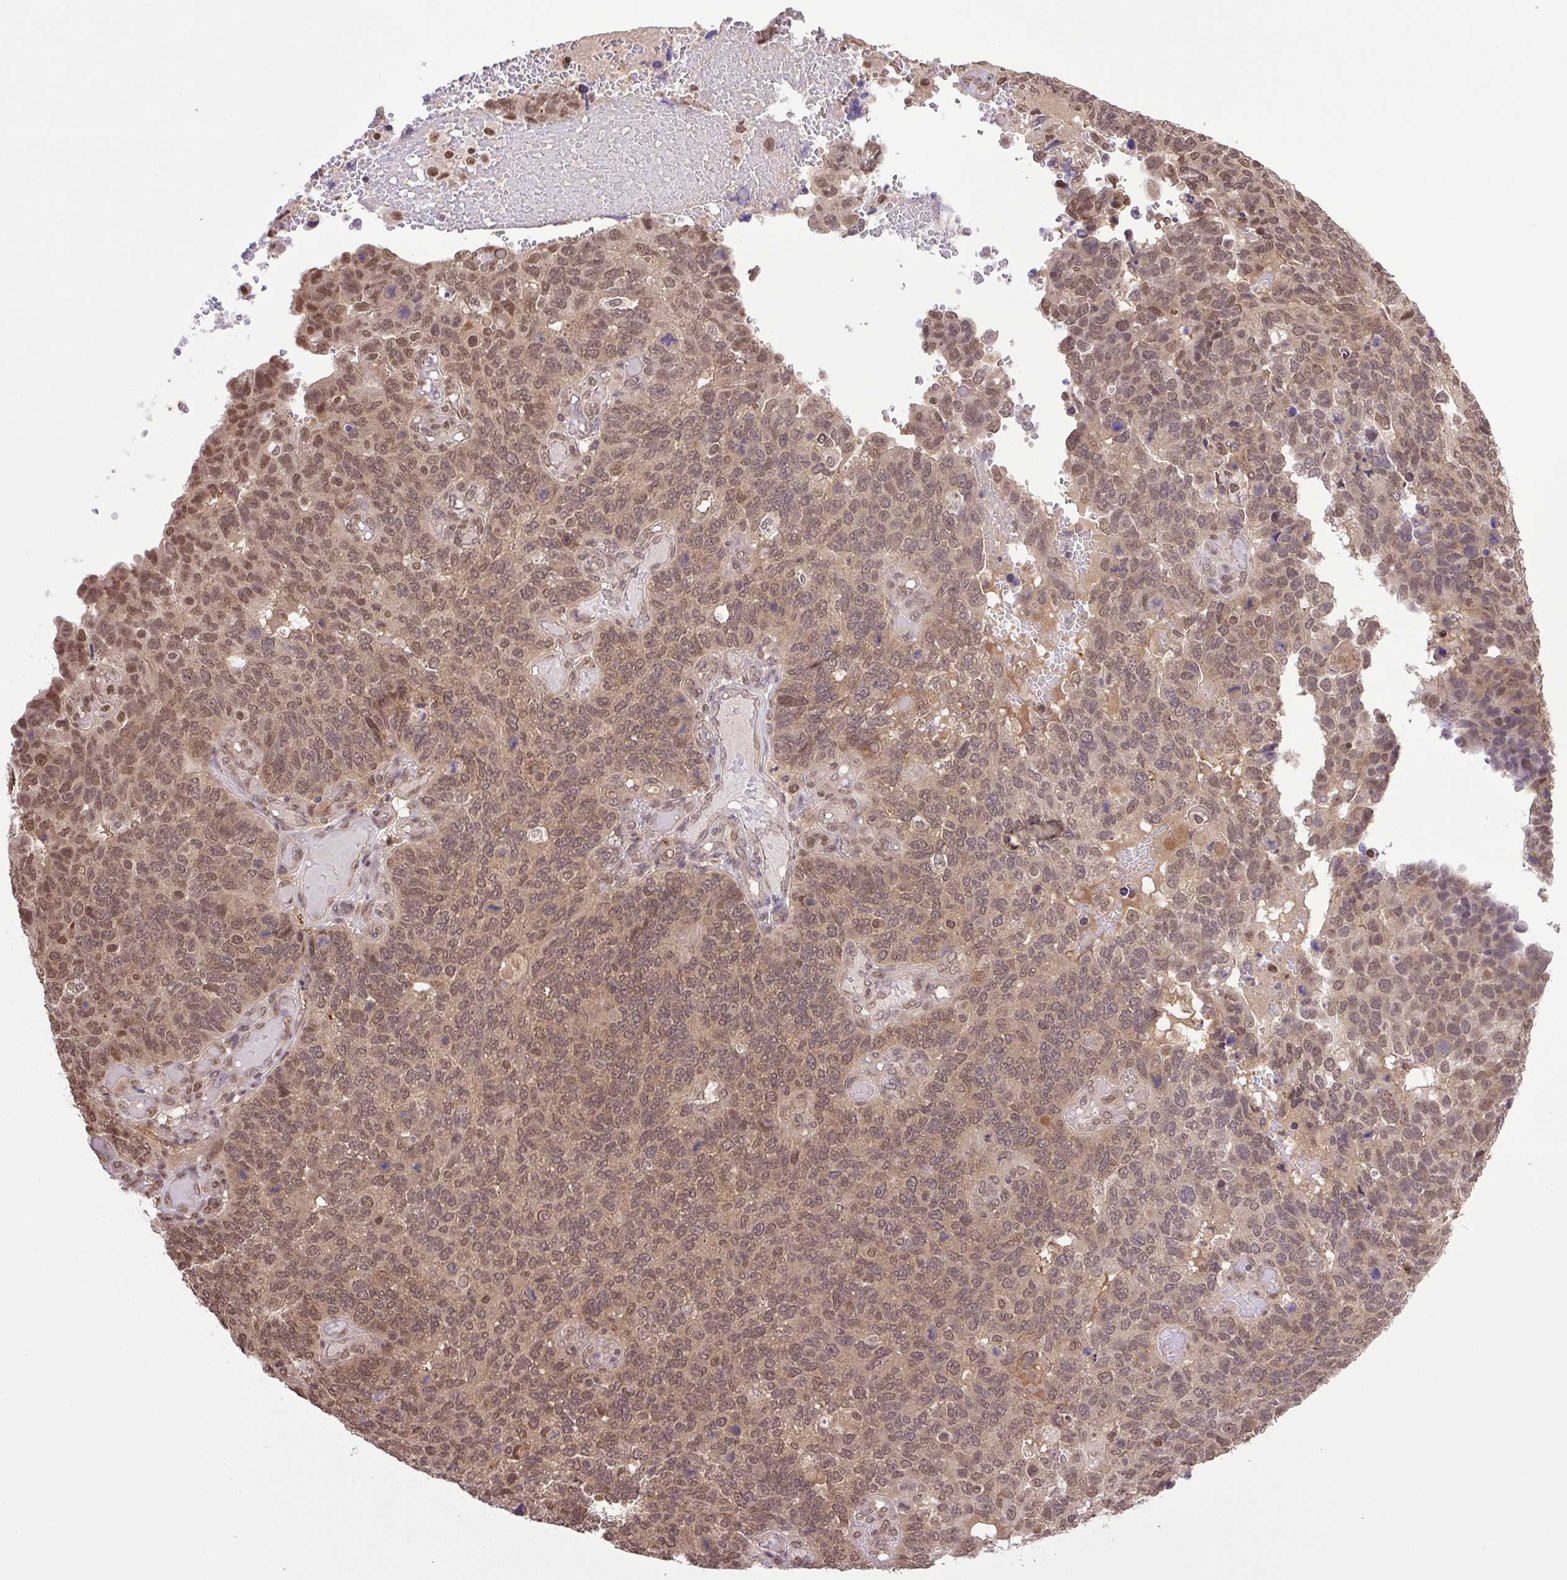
{"staining": {"intensity": "moderate", "quantity": ">75%", "location": "nuclear"}, "tissue": "endometrial cancer", "cell_type": "Tumor cells", "image_type": "cancer", "snomed": [{"axis": "morphology", "description": "Adenocarcinoma, NOS"}, {"axis": "topography", "description": "Endometrium"}], "caption": "Tumor cells reveal medium levels of moderate nuclear positivity in about >75% of cells in endometrial cancer (adenocarcinoma). Nuclei are stained in blue.", "gene": "SGTA", "patient": {"sex": "female", "age": 66}}